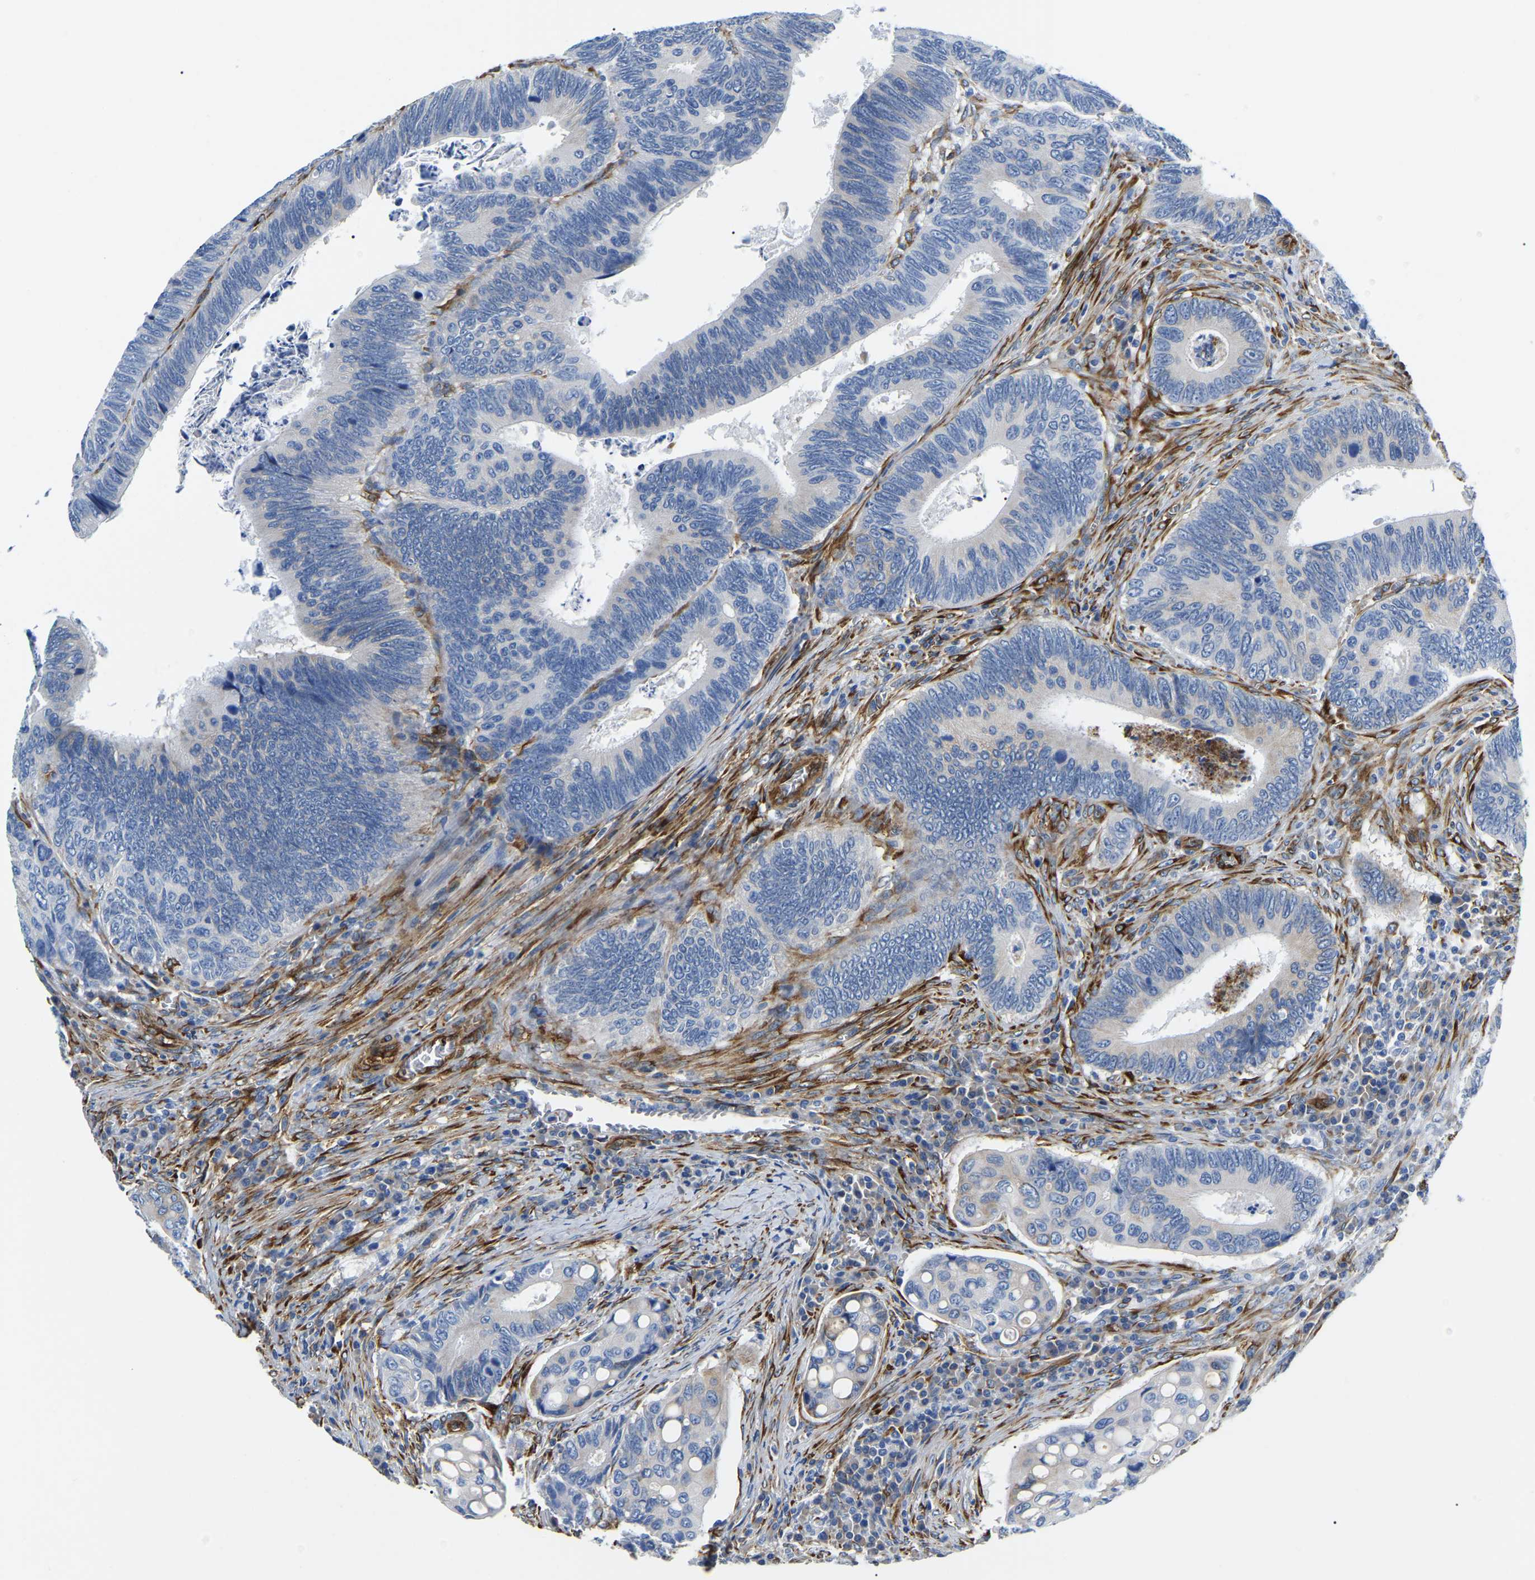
{"staining": {"intensity": "negative", "quantity": "none", "location": "none"}, "tissue": "colorectal cancer", "cell_type": "Tumor cells", "image_type": "cancer", "snomed": [{"axis": "morphology", "description": "Inflammation, NOS"}, {"axis": "morphology", "description": "Adenocarcinoma, NOS"}, {"axis": "topography", "description": "Colon"}], "caption": "High power microscopy micrograph of an IHC micrograph of adenocarcinoma (colorectal), revealing no significant positivity in tumor cells.", "gene": "DUSP8", "patient": {"sex": "male", "age": 72}}